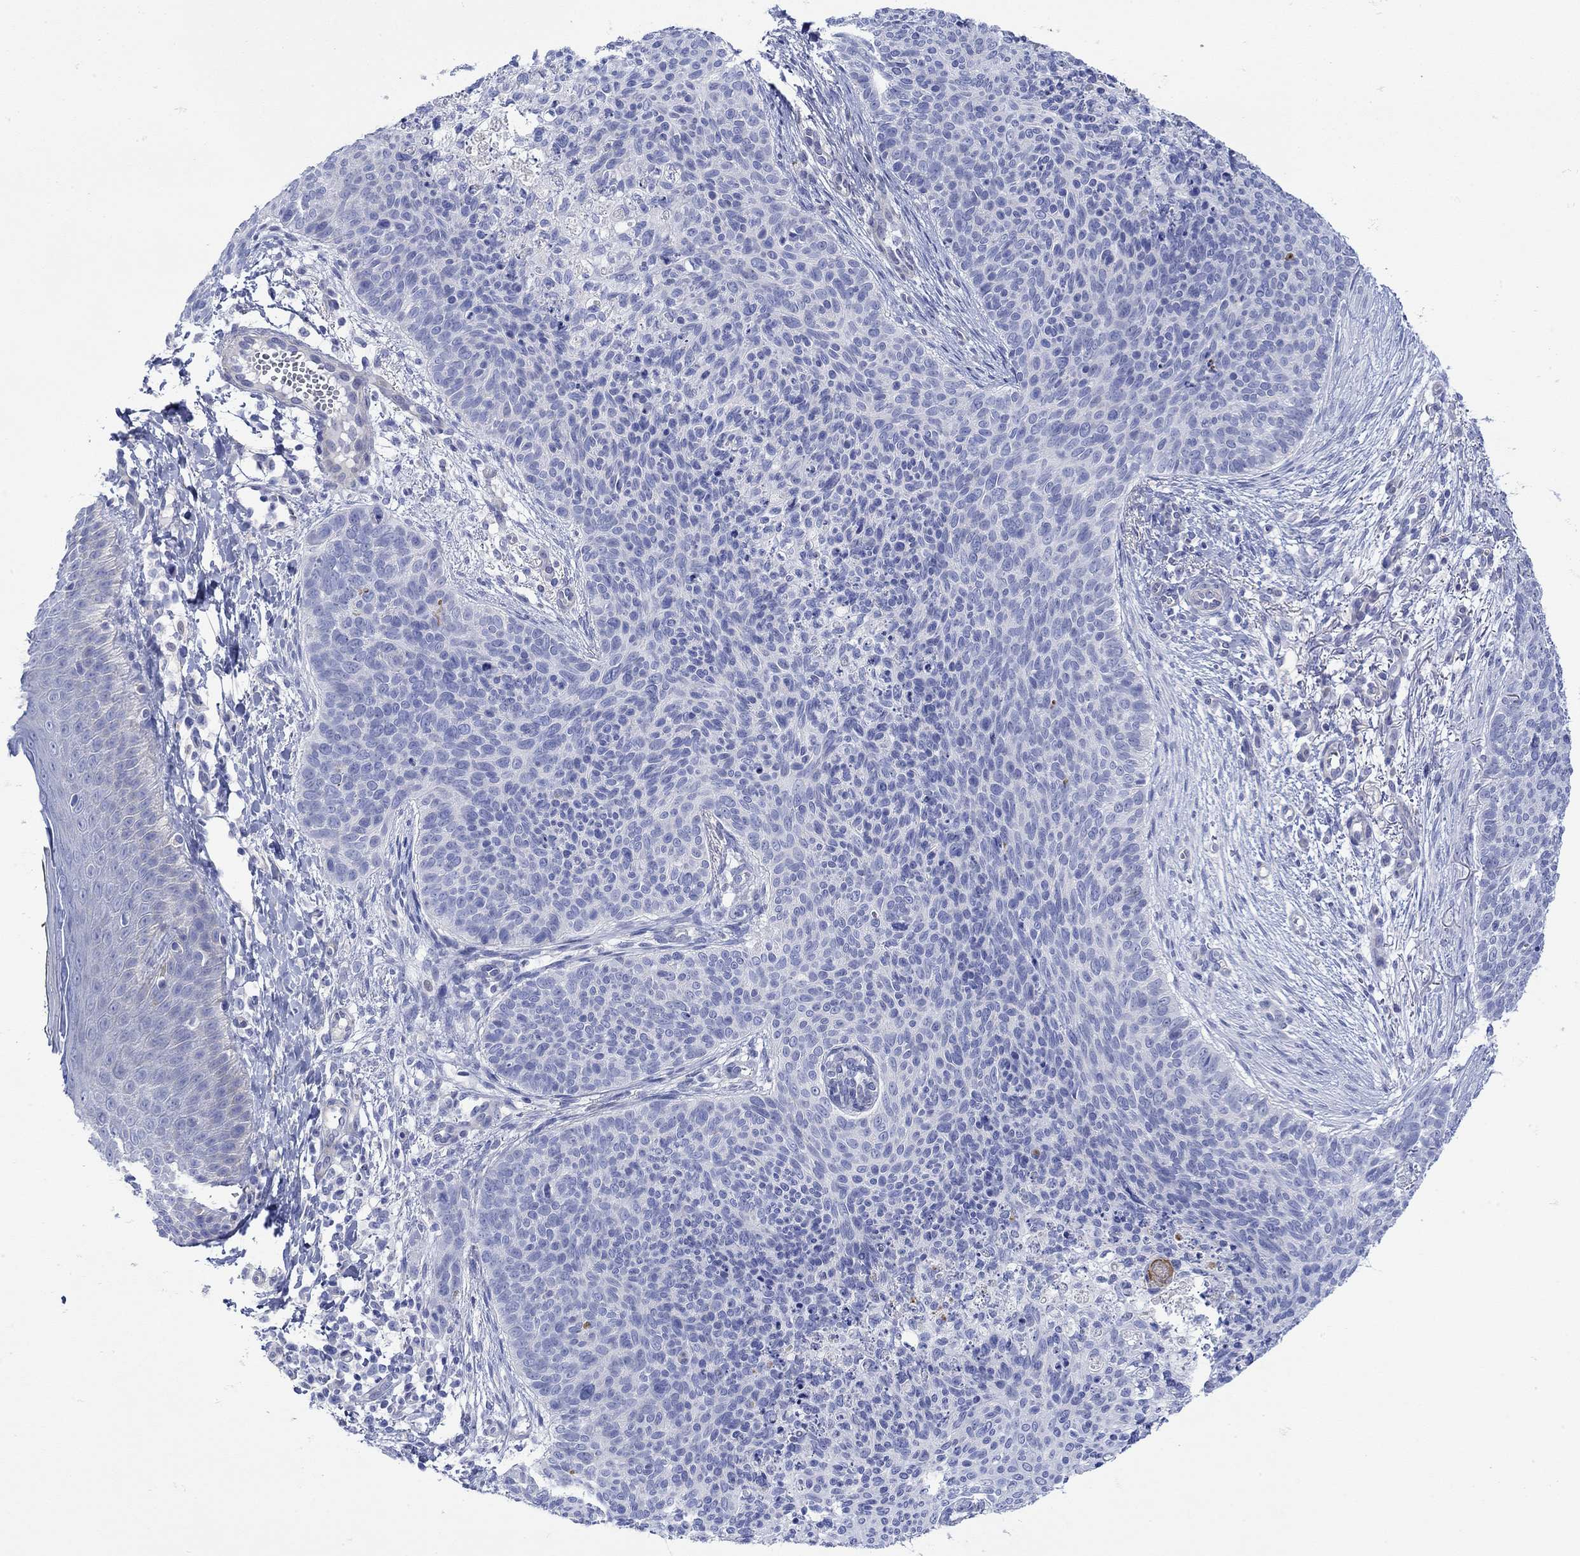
{"staining": {"intensity": "negative", "quantity": "none", "location": "none"}, "tissue": "skin cancer", "cell_type": "Tumor cells", "image_type": "cancer", "snomed": [{"axis": "morphology", "description": "Basal cell carcinoma"}, {"axis": "topography", "description": "Skin"}], "caption": "DAB (3,3'-diaminobenzidine) immunohistochemical staining of basal cell carcinoma (skin) shows no significant expression in tumor cells.", "gene": "ANKMY1", "patient": {"sex": "male", "age": 64}}